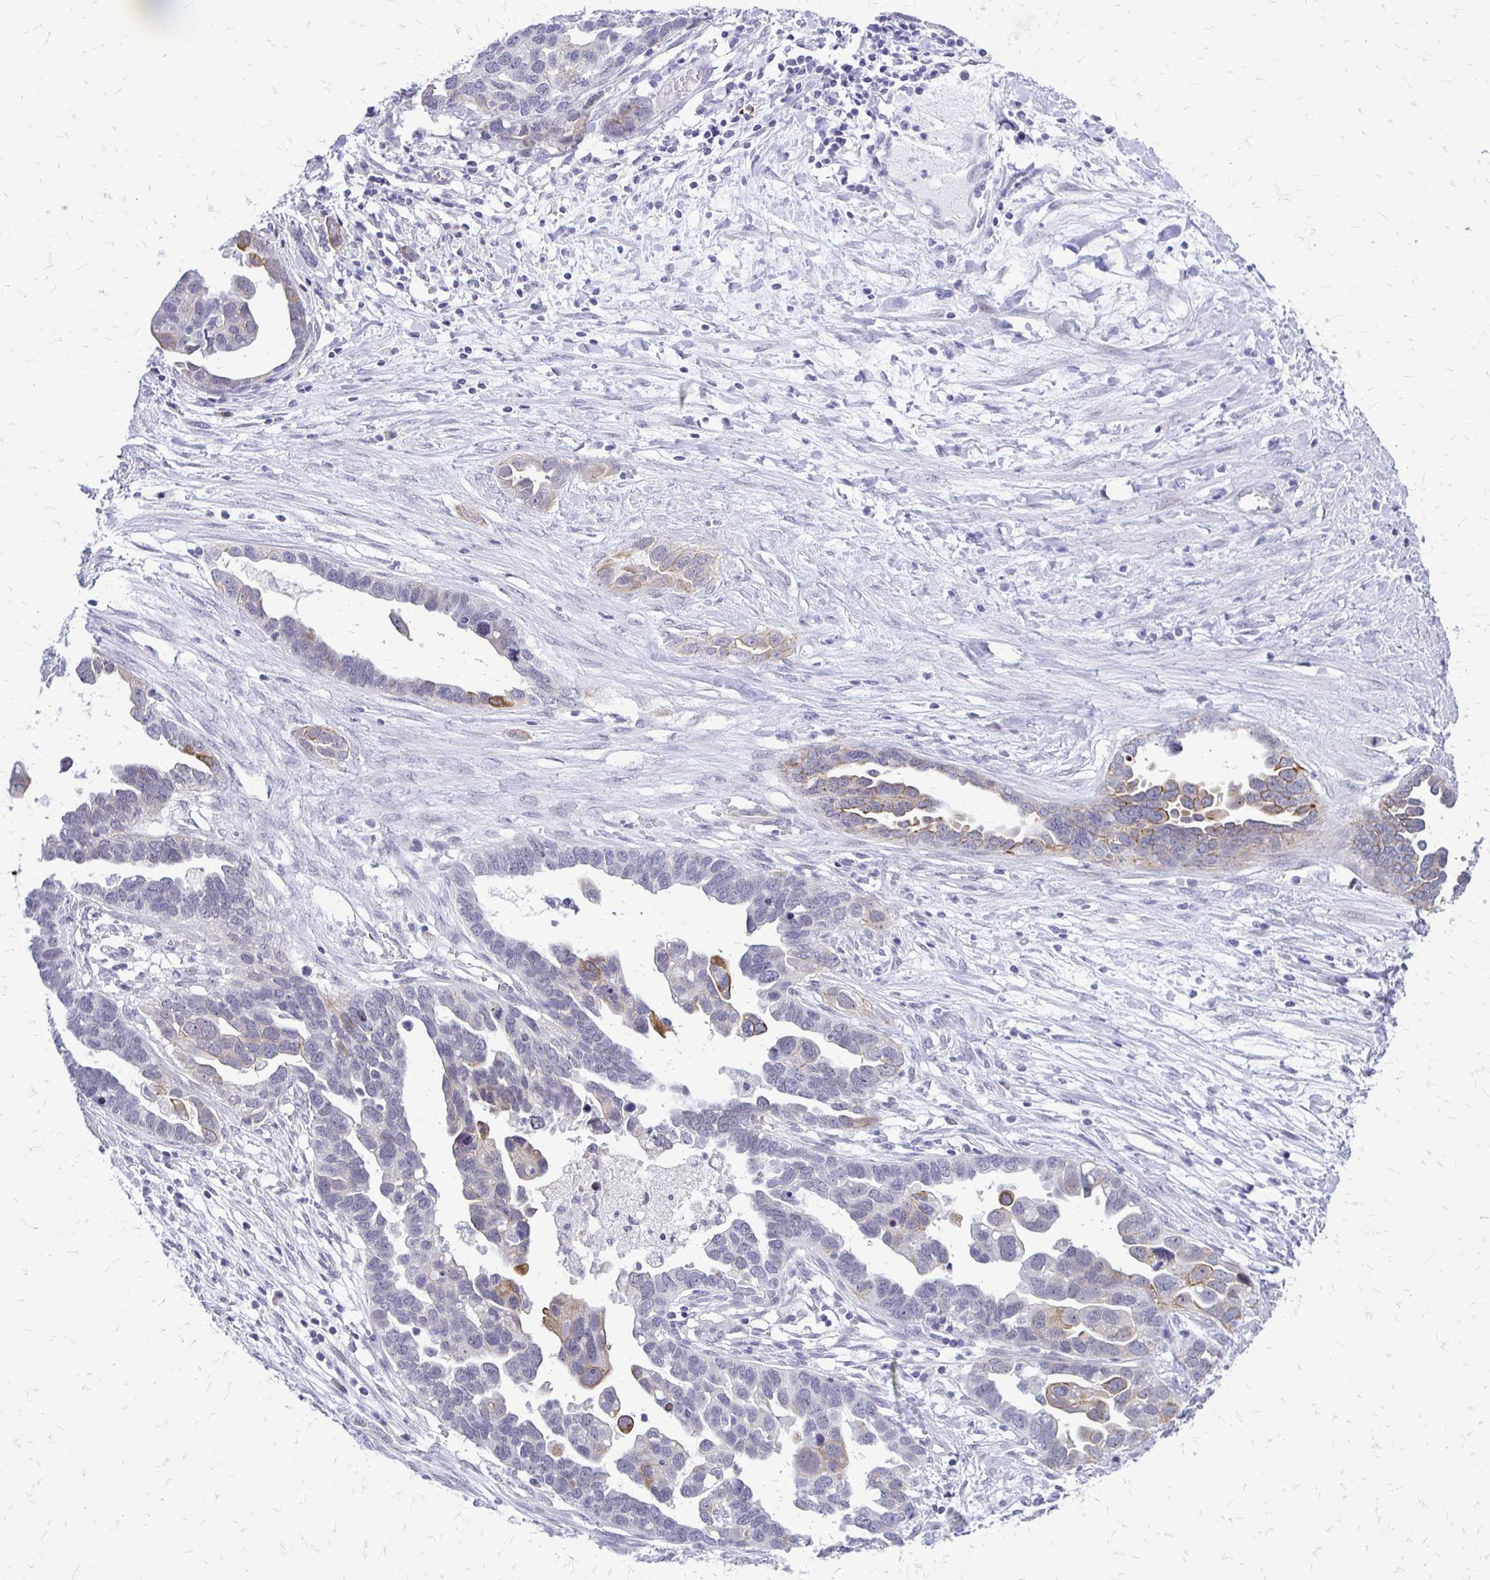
{"staining": {"intensity": "moderate", "quantity": "<25%", "location": "cytoplasmic/membranous"}, "tissue": "ovarian cancer", "cell_type": "Tumor cells", "image_type": "cancer", "snomed": [{"axis": "morphology", "description": "Cystadenocarcinoma, serous, NOS"}, {"axis": "topography", "description": "Ovary"}], "caption": "About <25% of tumor cells in human ovarian cancer show moderate cytoplasmic/membranous protein expression as visualized by brown immunohistochemical staining.", "gene": "EPYC", "patient": {"sex": "female", "age": 54}}